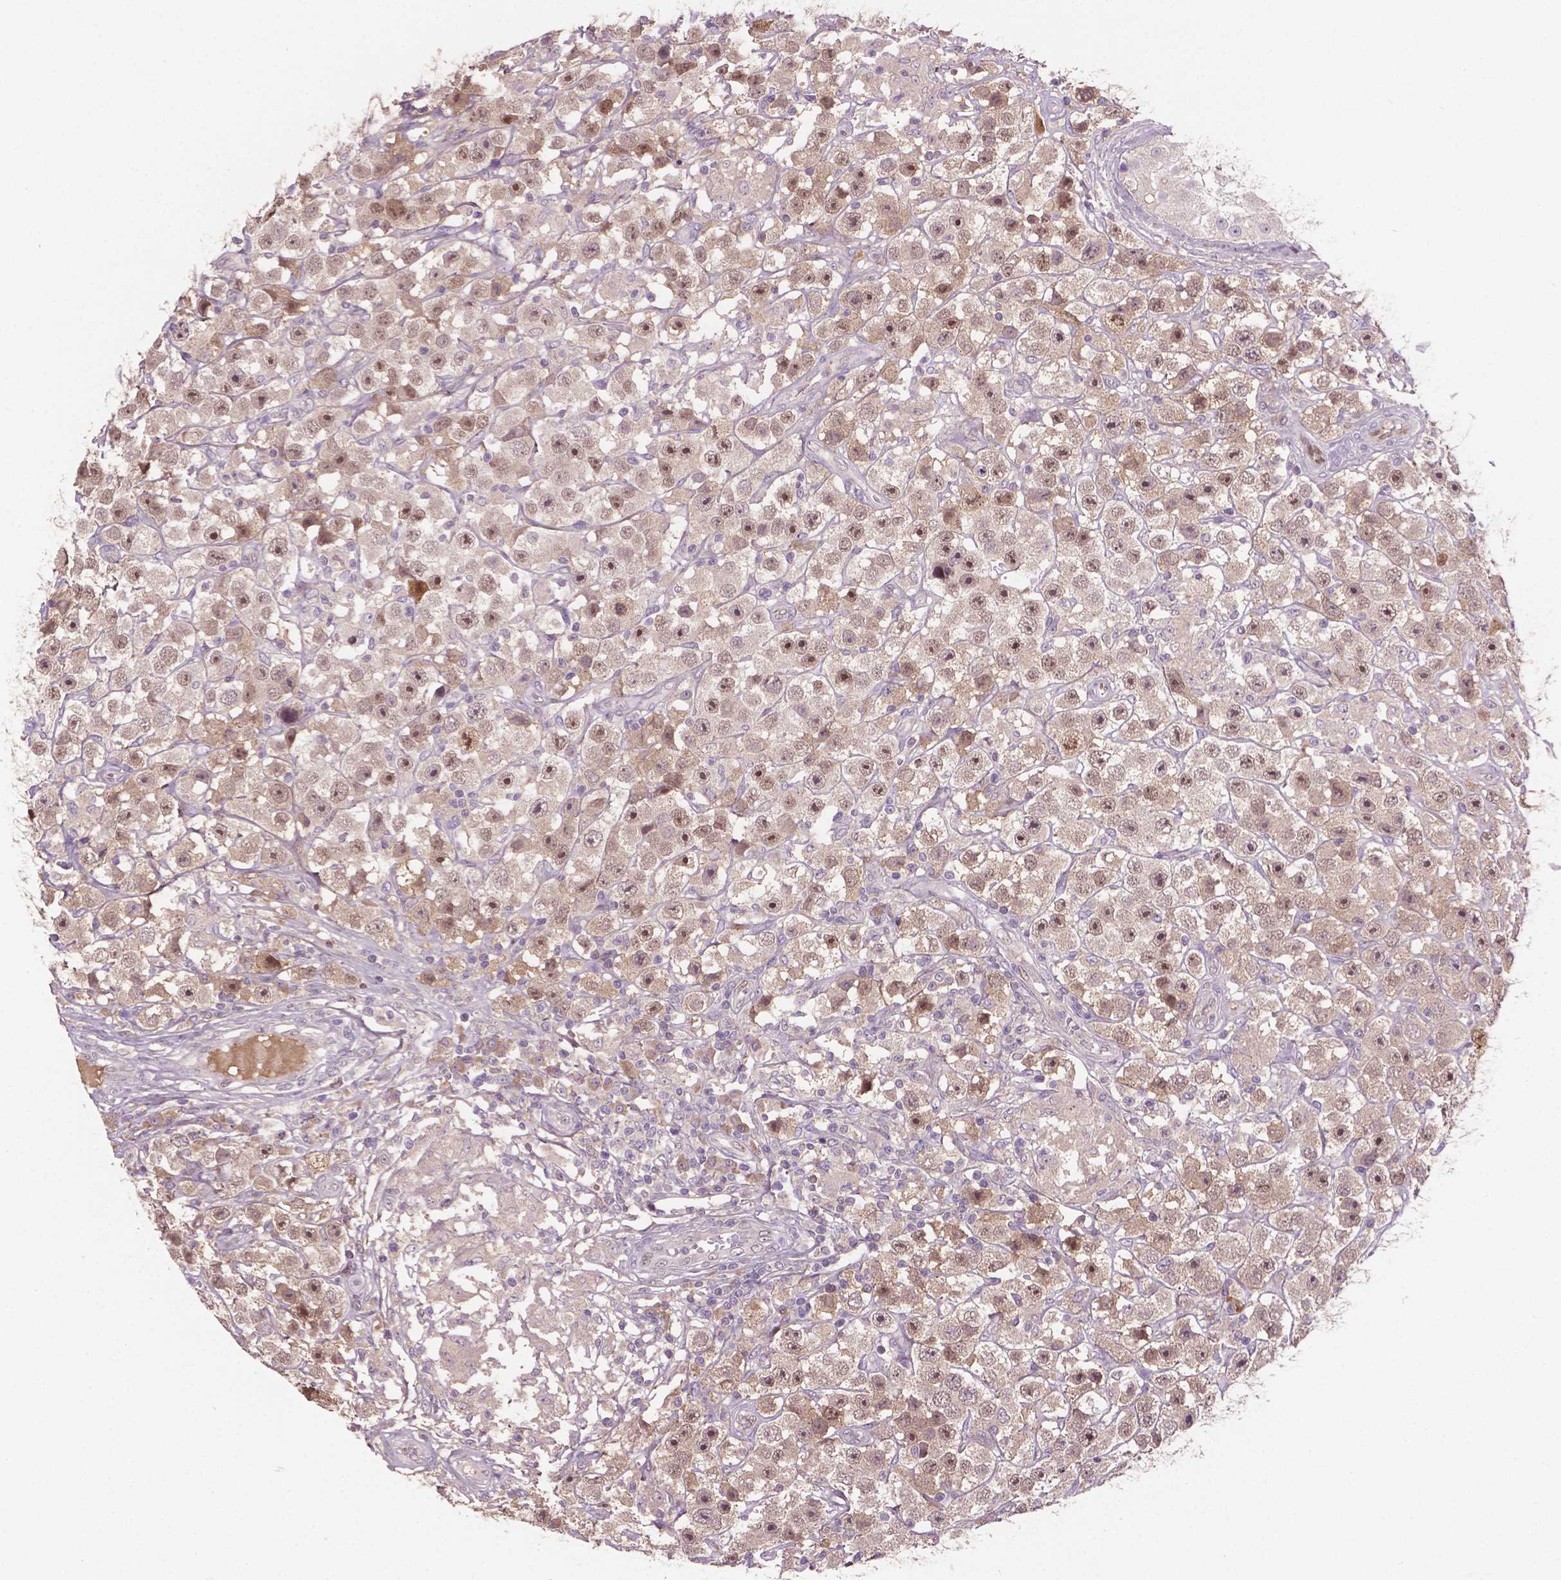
{"staining": {"intensity": "moderate", "quantity": ">75%", "location": "nuclear"}, "tissue": "testis cancer", "cell_type": "Tumor cells", "image_type": "cancer", "snomed": [{"axis": "morphology", "description": "Seminoma, NOS"}, {"axis": "topography", "description": "Testis"}], "caption": "An image of seminoma (testis) stained for a protein demonstrates moderate nuclear brown staining in tumor cells. Nuclei are stained in blue.", "gene": "SOX17", "patient": {"sex": "male", "age": 45}}